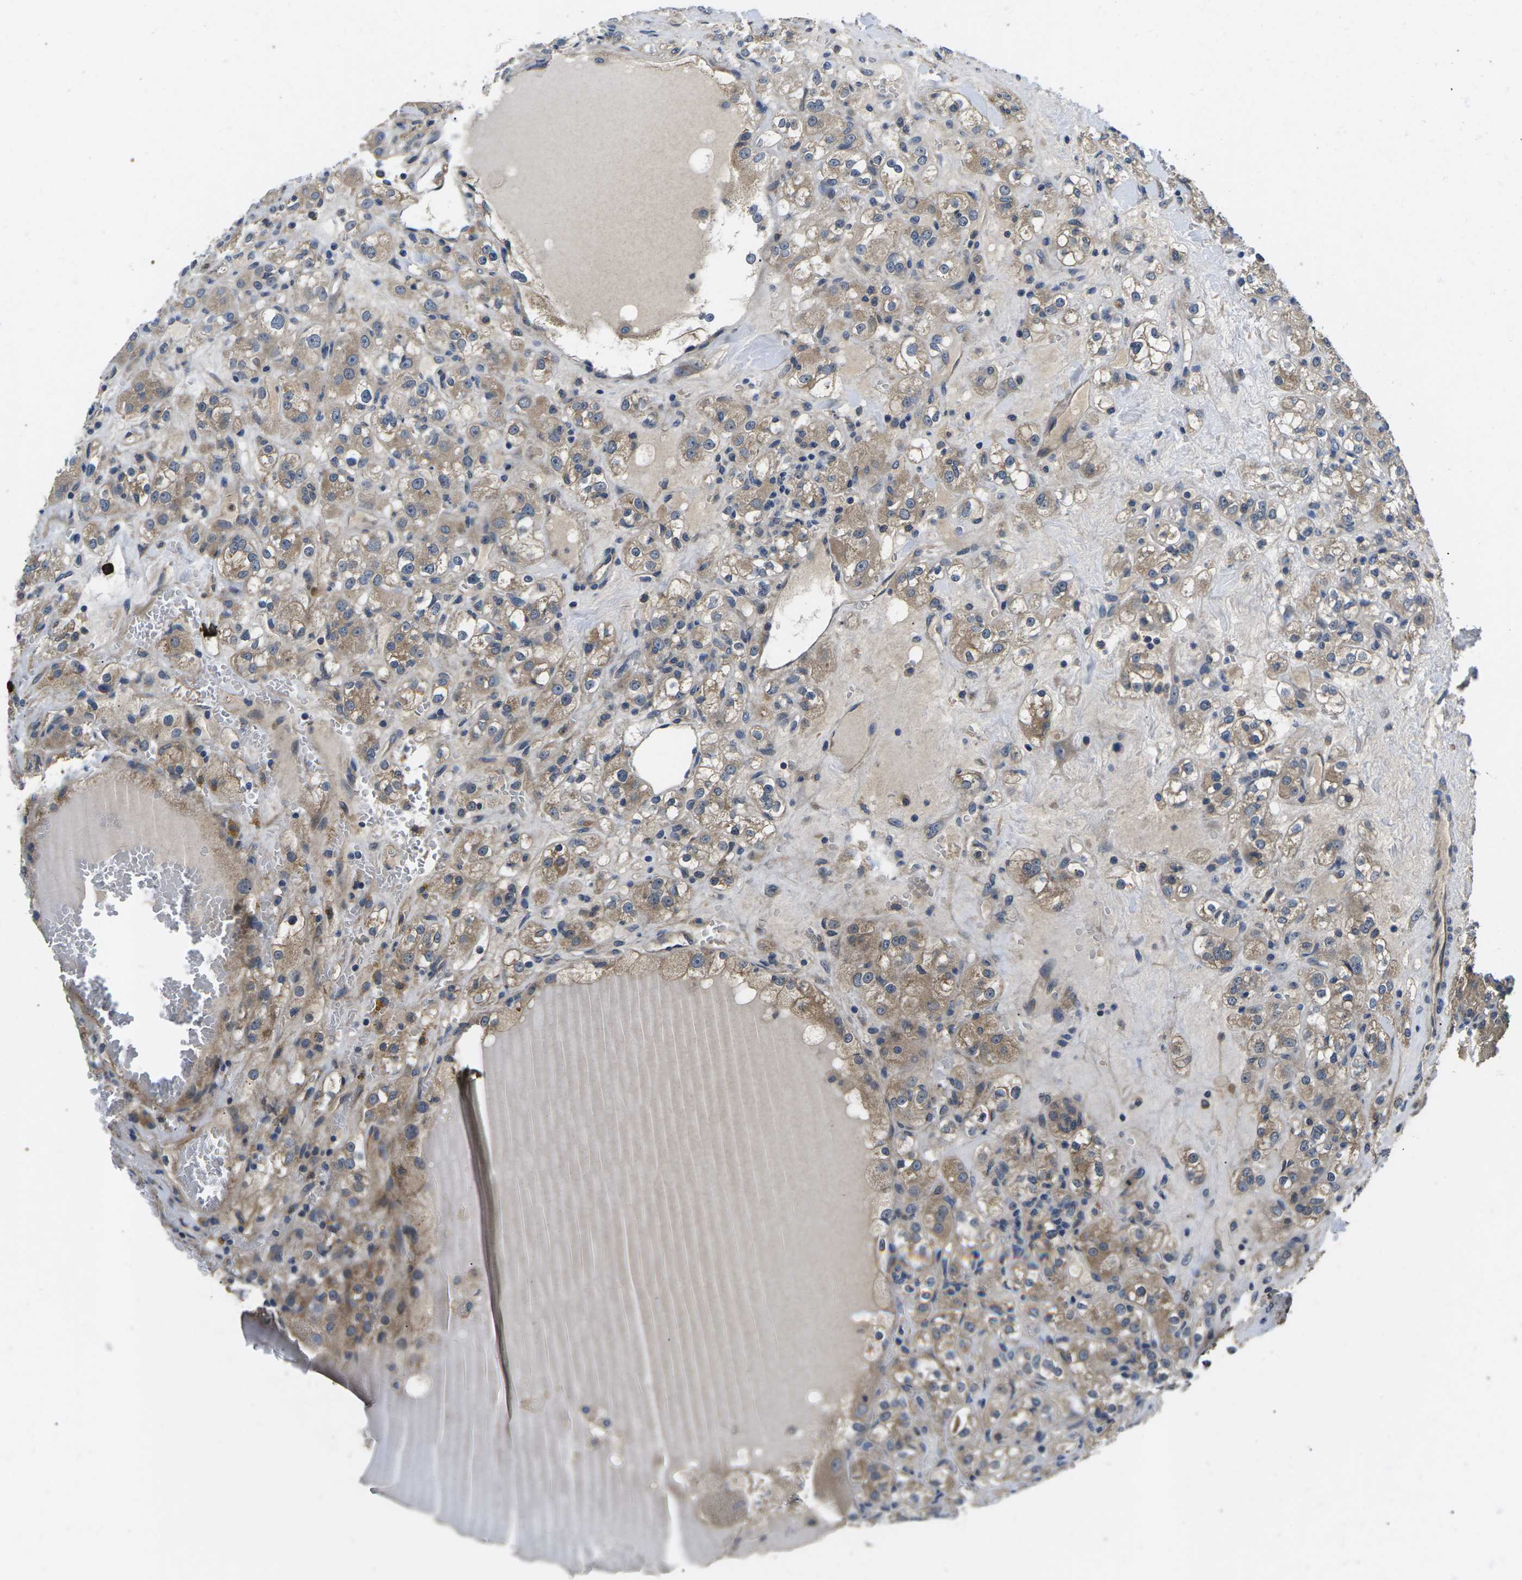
{"staining": {"intensity": "weak", "quantity": "25%-75%", "location": "cytoplasmic/membranous"}, "tissue": "renal cancer", "cell_type": "Tumor cells", "image_type": "cancer", "snomed": [{"axis": "morphology", "description": "Normal tissue, NOS"}, {"axis": "morphology", "description": "Adenocarcinoma, NOS"}, {"axis": "topography", "description": "Kidney"}], "caption": "IHC image of renal cancer stained for a protein (brown), which reveals low levels of weak cytoplasmic/membranous positivity in approximately 25%-75% of tumor cells.", "gene": "PLCE1", "patient": {"sex": "male", "age": 61}}